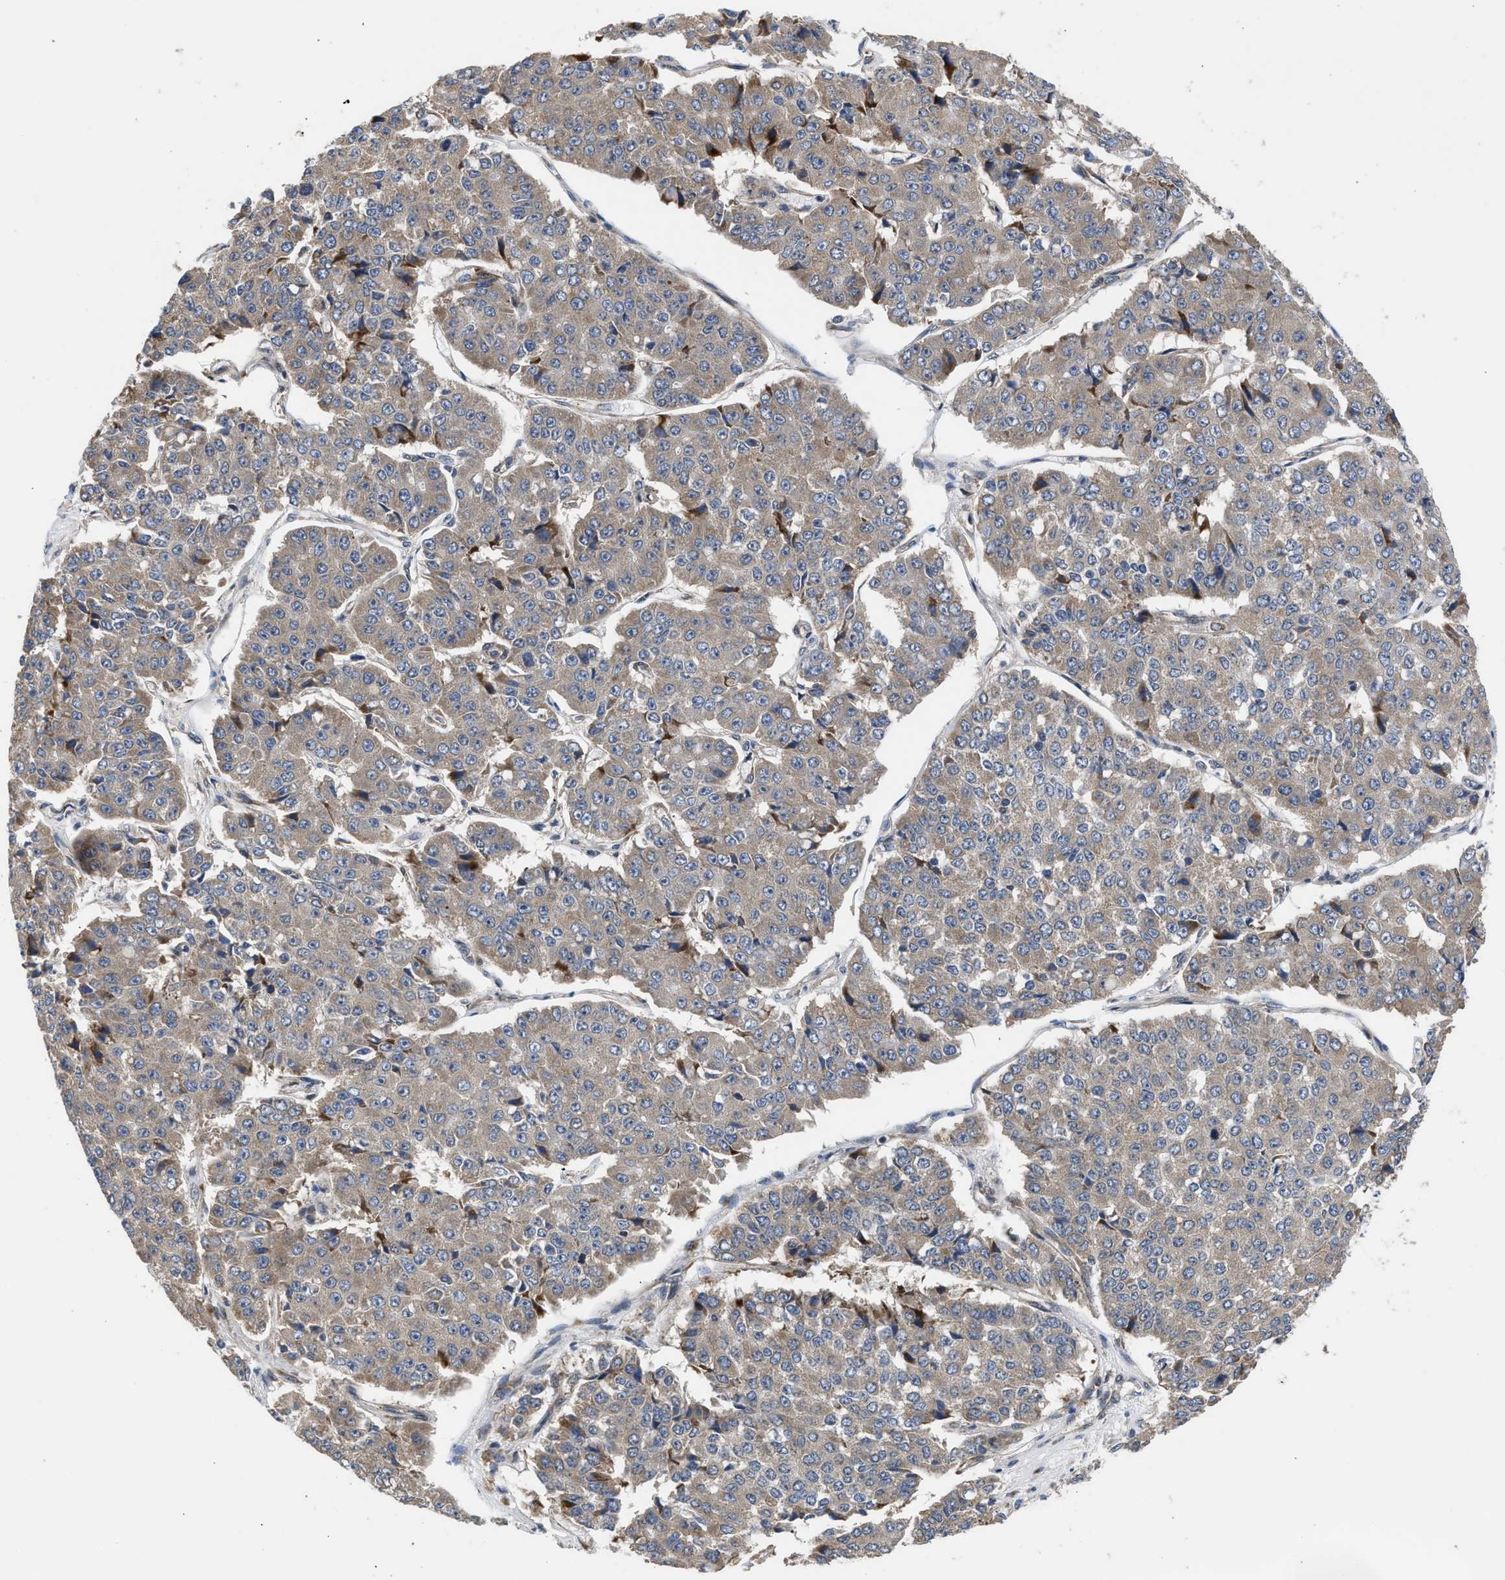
{"staining": {"intensity": "weak", "quantity": "25%-75%", "location": "cytoplasmic/membranous"}, "tissue": "pancreatic cancer", "cell_type": "Tumor cells", "image_type": "cancer", "snomed": [{"axis": "morphology", "description": "Adenocarcinoma, NOS"}, {"axis": "topography", "description": "Pancreas"}], "caption": "Protein staining displays weak cytoplasmic/membranous positivity in approximately 25%-75% of tumor cells in pancreatic cancer.", "gene": "POLG2", "patient": {"sex": "male", "age": 50}}